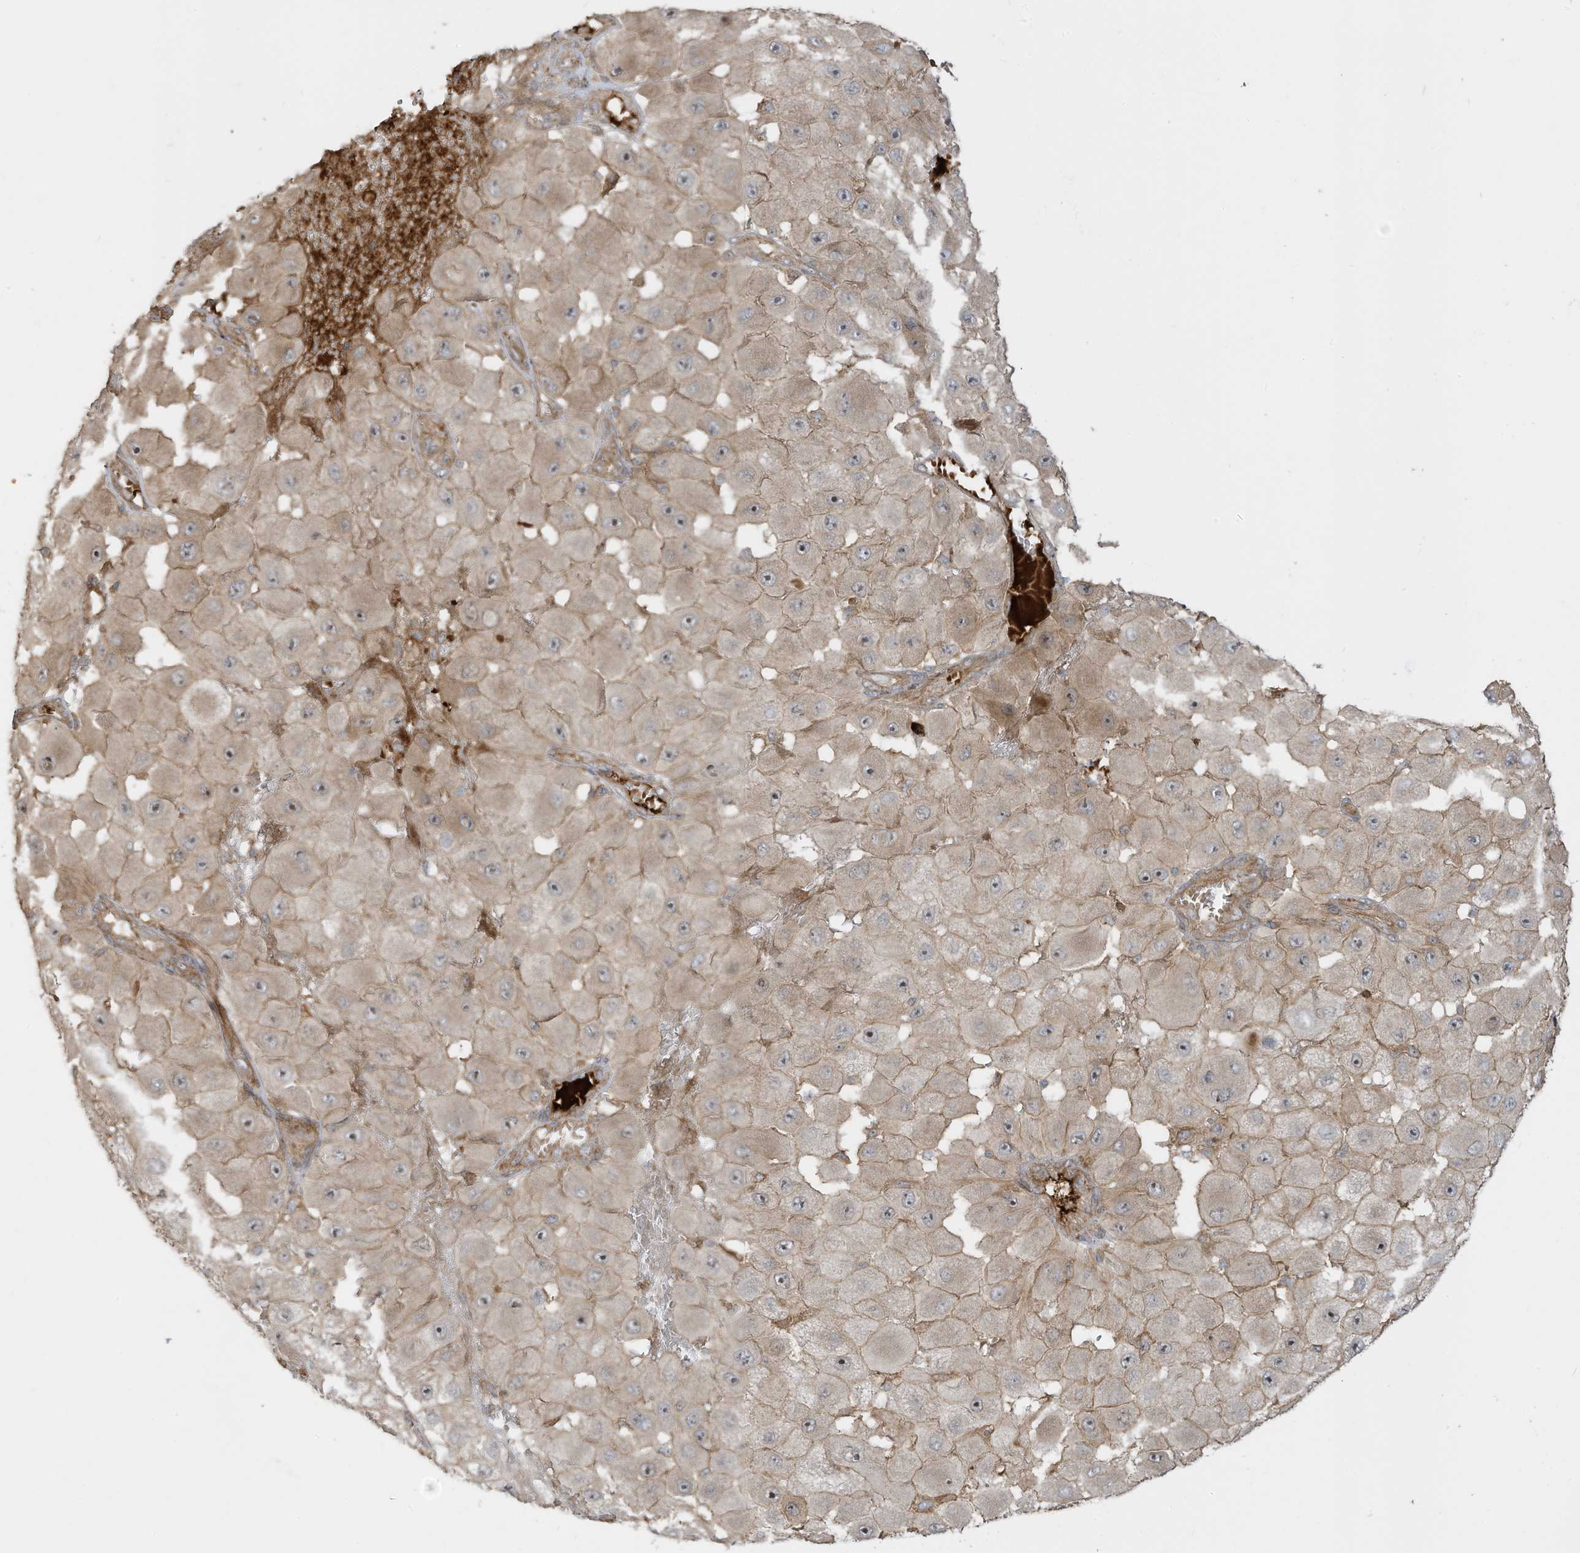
{"staining": {"intensity": "weak", "quantity": "25%-75%", "location": "cytoplasmic/membranous"}, "tissue": "melanoma", "cell_type": "Tumor cells", "image_type": "cancer", "snomed": [{"axis": "morphology", "description": "Malignant melanoma, NOS"}, {"axis": "topography", "description": "Skin"}], "caption": "Protein expression analysis of human melanoma reveals weak cytoplasmic/membranous staining in approximately 25%-75% of tumor cells. The staining was performed using DAB, with brown indicating positive protein expression. Nuclei are stained blue with hematoxylin.", "gene": "ENTR1", "patient": {"sex": "female", "age": 81}}